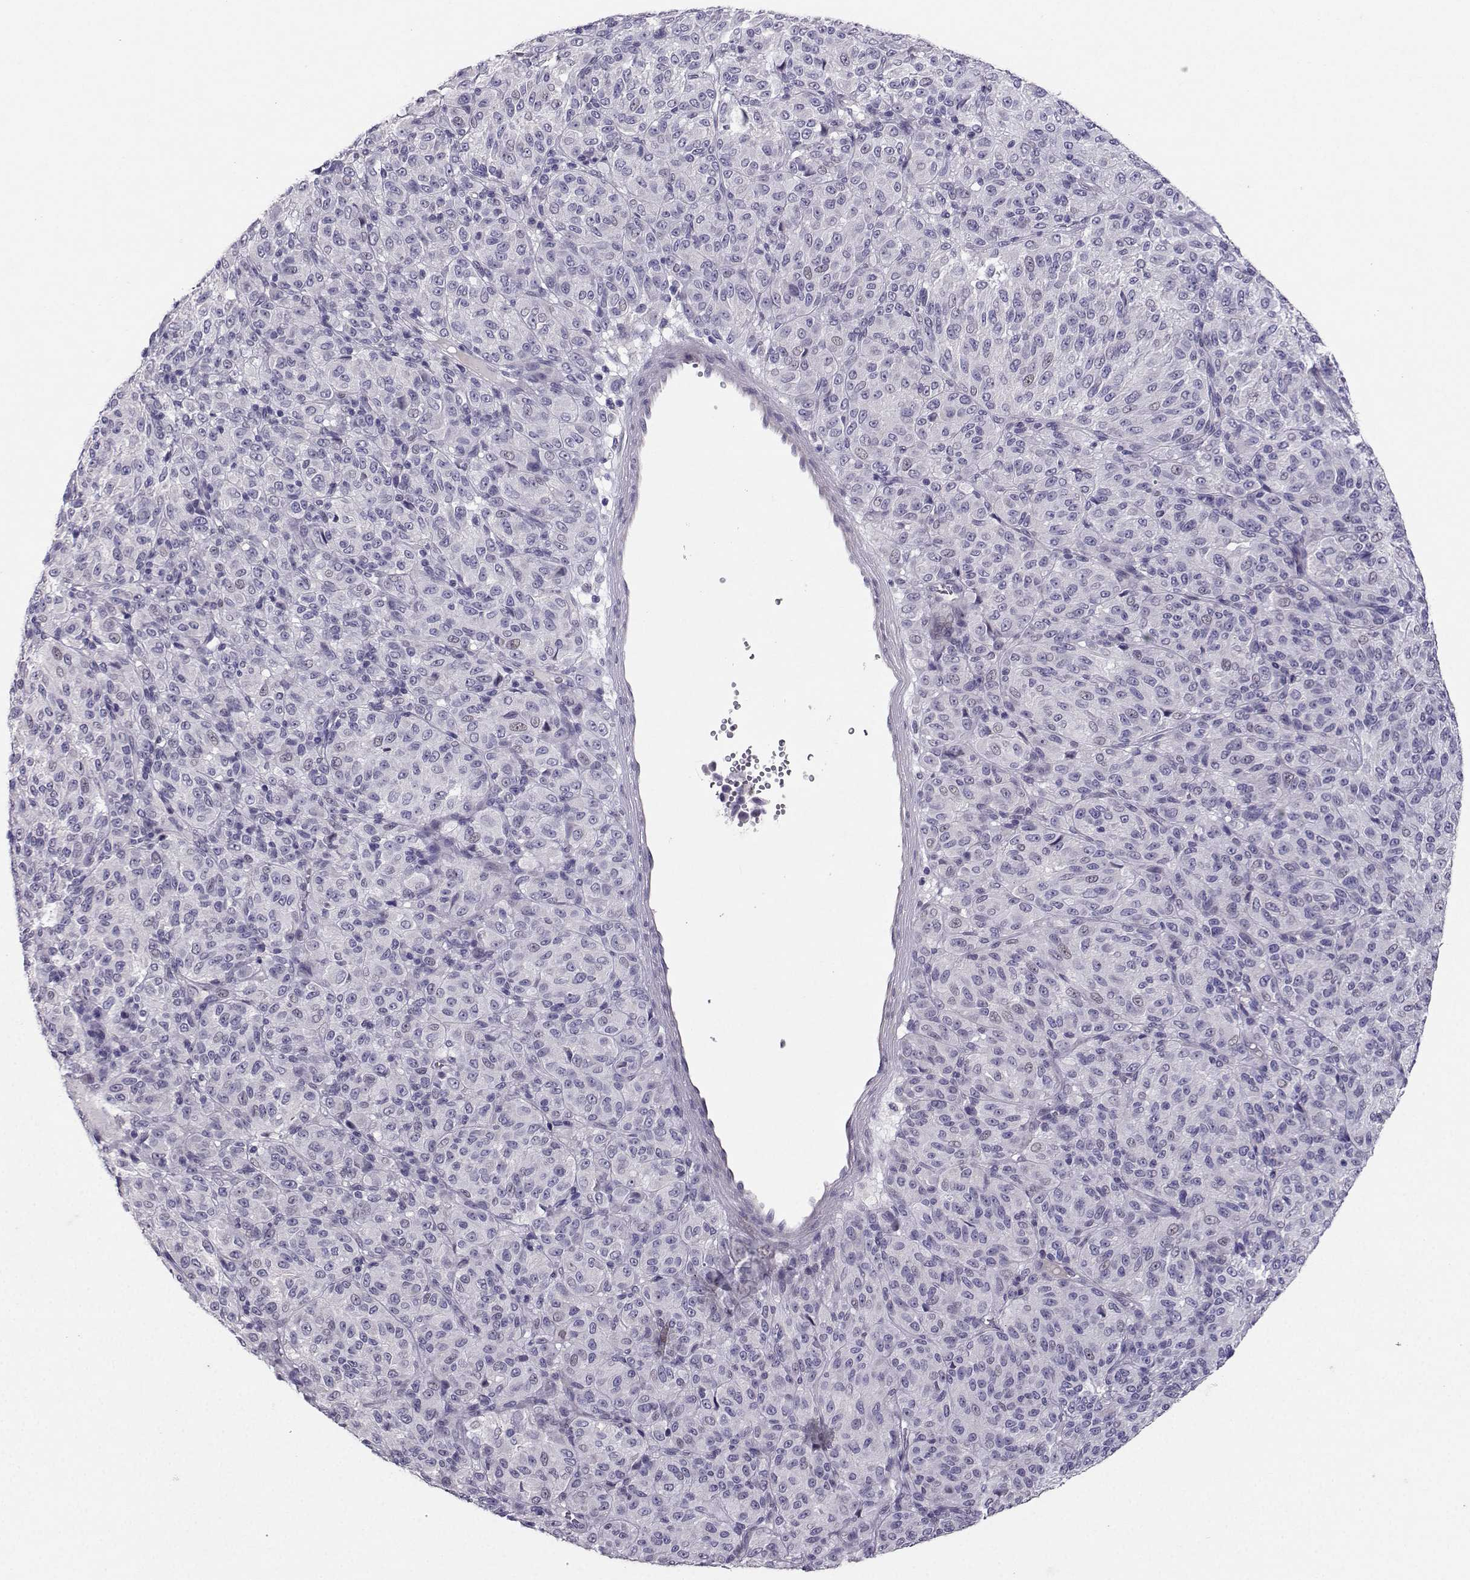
{"staining": {"intensity": "negative", "quantity": "none", "location": "none"}, "tissue": "melanoma", "cell_type": "Tumor cells", "image_type": "cancer", "snomed": [{"axis": "morphology", "description": "Malignant melanoma, Metastatic site"}, {"axis": "topography", "description": "Brain"}], "caption": "Malignant melanoma (metastatic site) was stained to show a protein in brown. There is no significant positivity in tumor cells. Brightfield microscopy of immunohistochemistry (IHC) stained with DAB (brown) and hematoxylin (blue), captured at high magnification.", "gene": "CARTPT", "patient": {"sex": "female", "age": 56}}